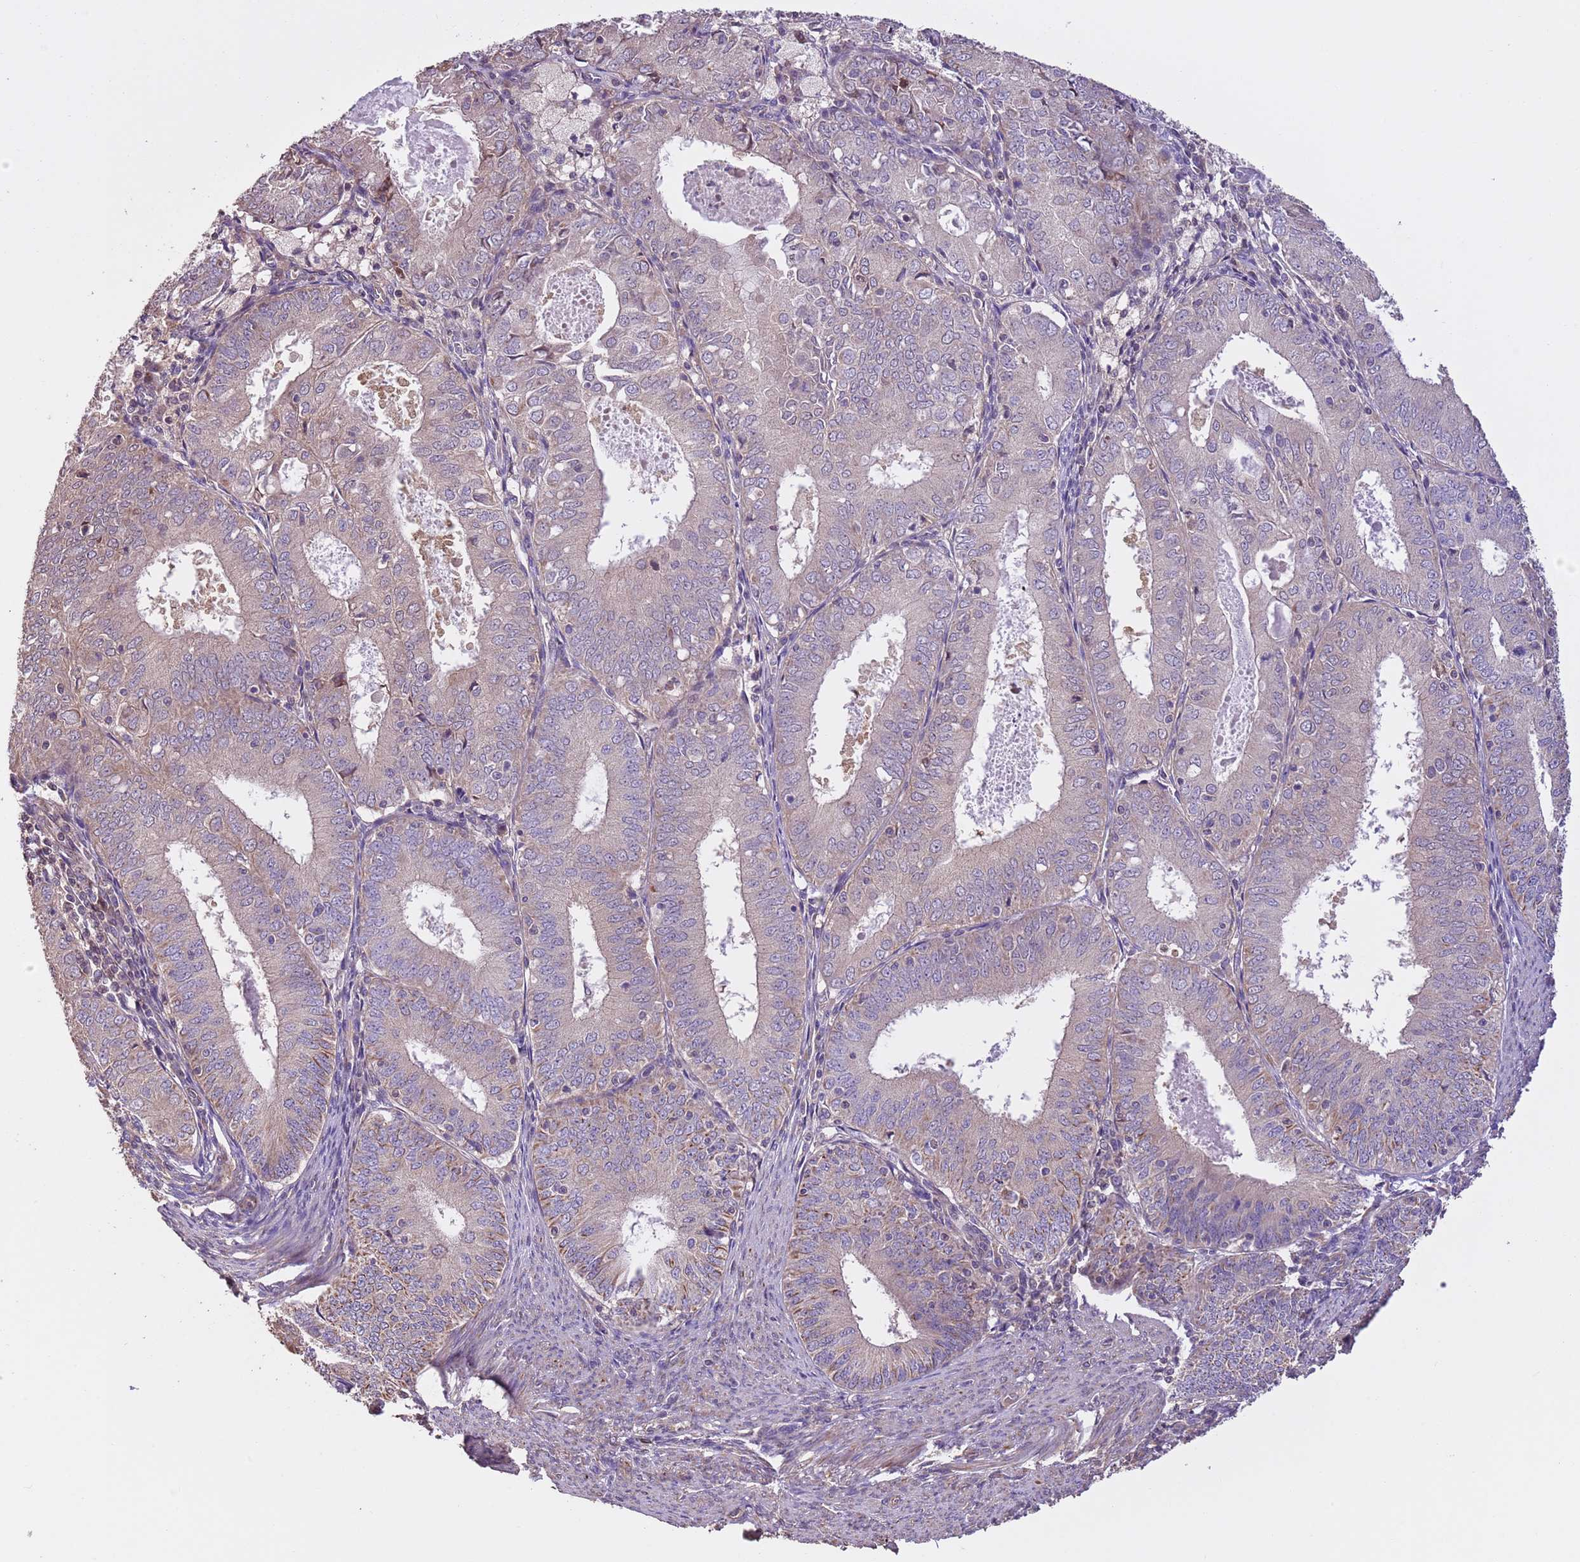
{"staining": {"intensity": "weak", "quantity": "<25%", "location": "cytoplasmic/membranous"}, "tissue": "endometrial cancer", "cell_type": "Tumor cells", "image_type": "cancer", "snomed": [{"axis": "morphology", "description": "Adenocarcinoma, NOS"}, {"axis": "topography", "description": "Endometrium"}], "caption": "Tumor cells show no significant expression in endometrial adenocarcinoma. (DAB immunohistochemistry (IHC) visualized using brightfield microscopy, high magnification).", "gene": "FAM89B", "patient": {"sex": "female", "age": 57}}